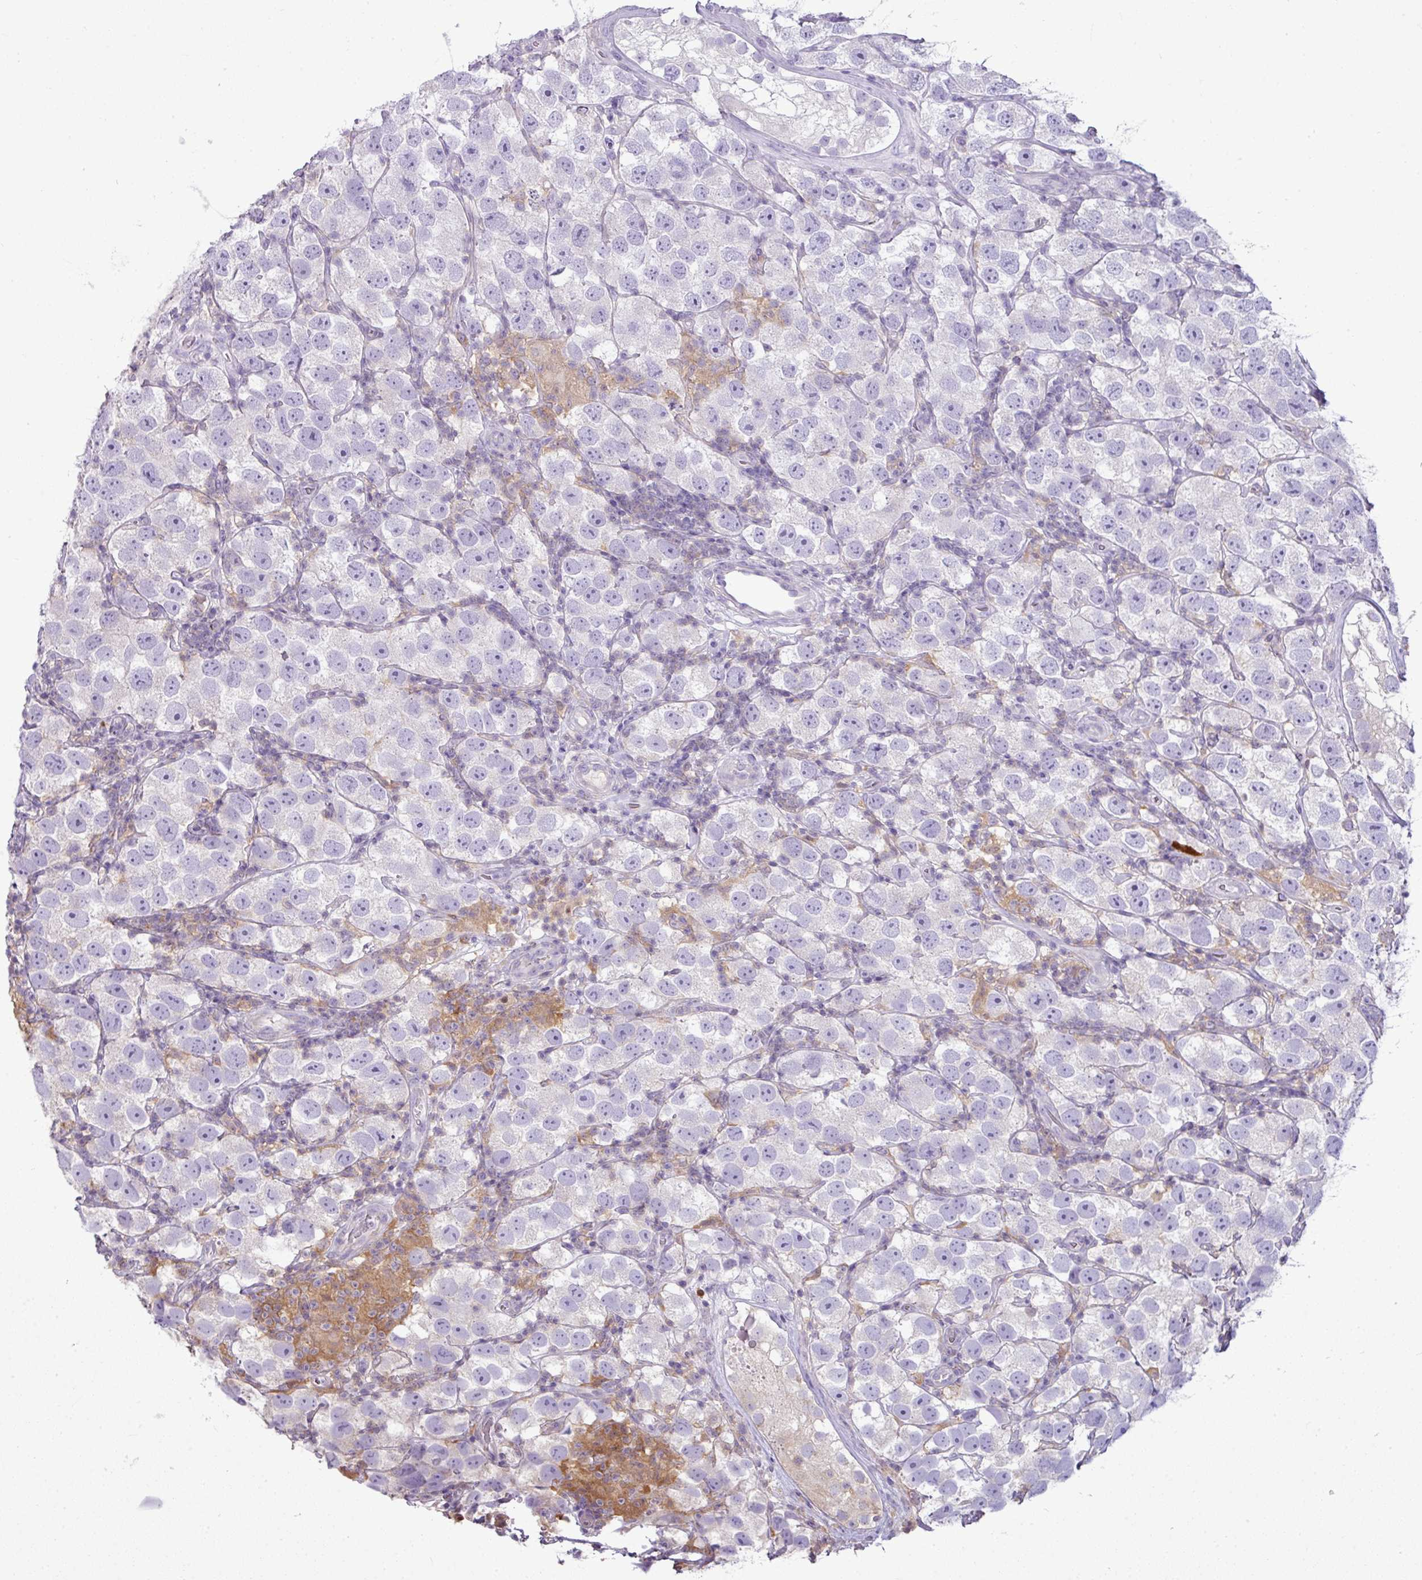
{"staining": {"intensity": "negative", "quantity": "none", "location": "none"}, "tissue": "testis cancer", "cell_type": "Tumor cells", "image_type": "cancer", "snomed": [{"axis": "morphology", "description": "Seminoma, NOS"}, {"axis": "topography", "description": "Testis"}], "caption": "Tumor cells show no significant protein expression in seminoma (testis).", "gene": "STAT5A", "patient": {"sex": "male", "age": 26}}